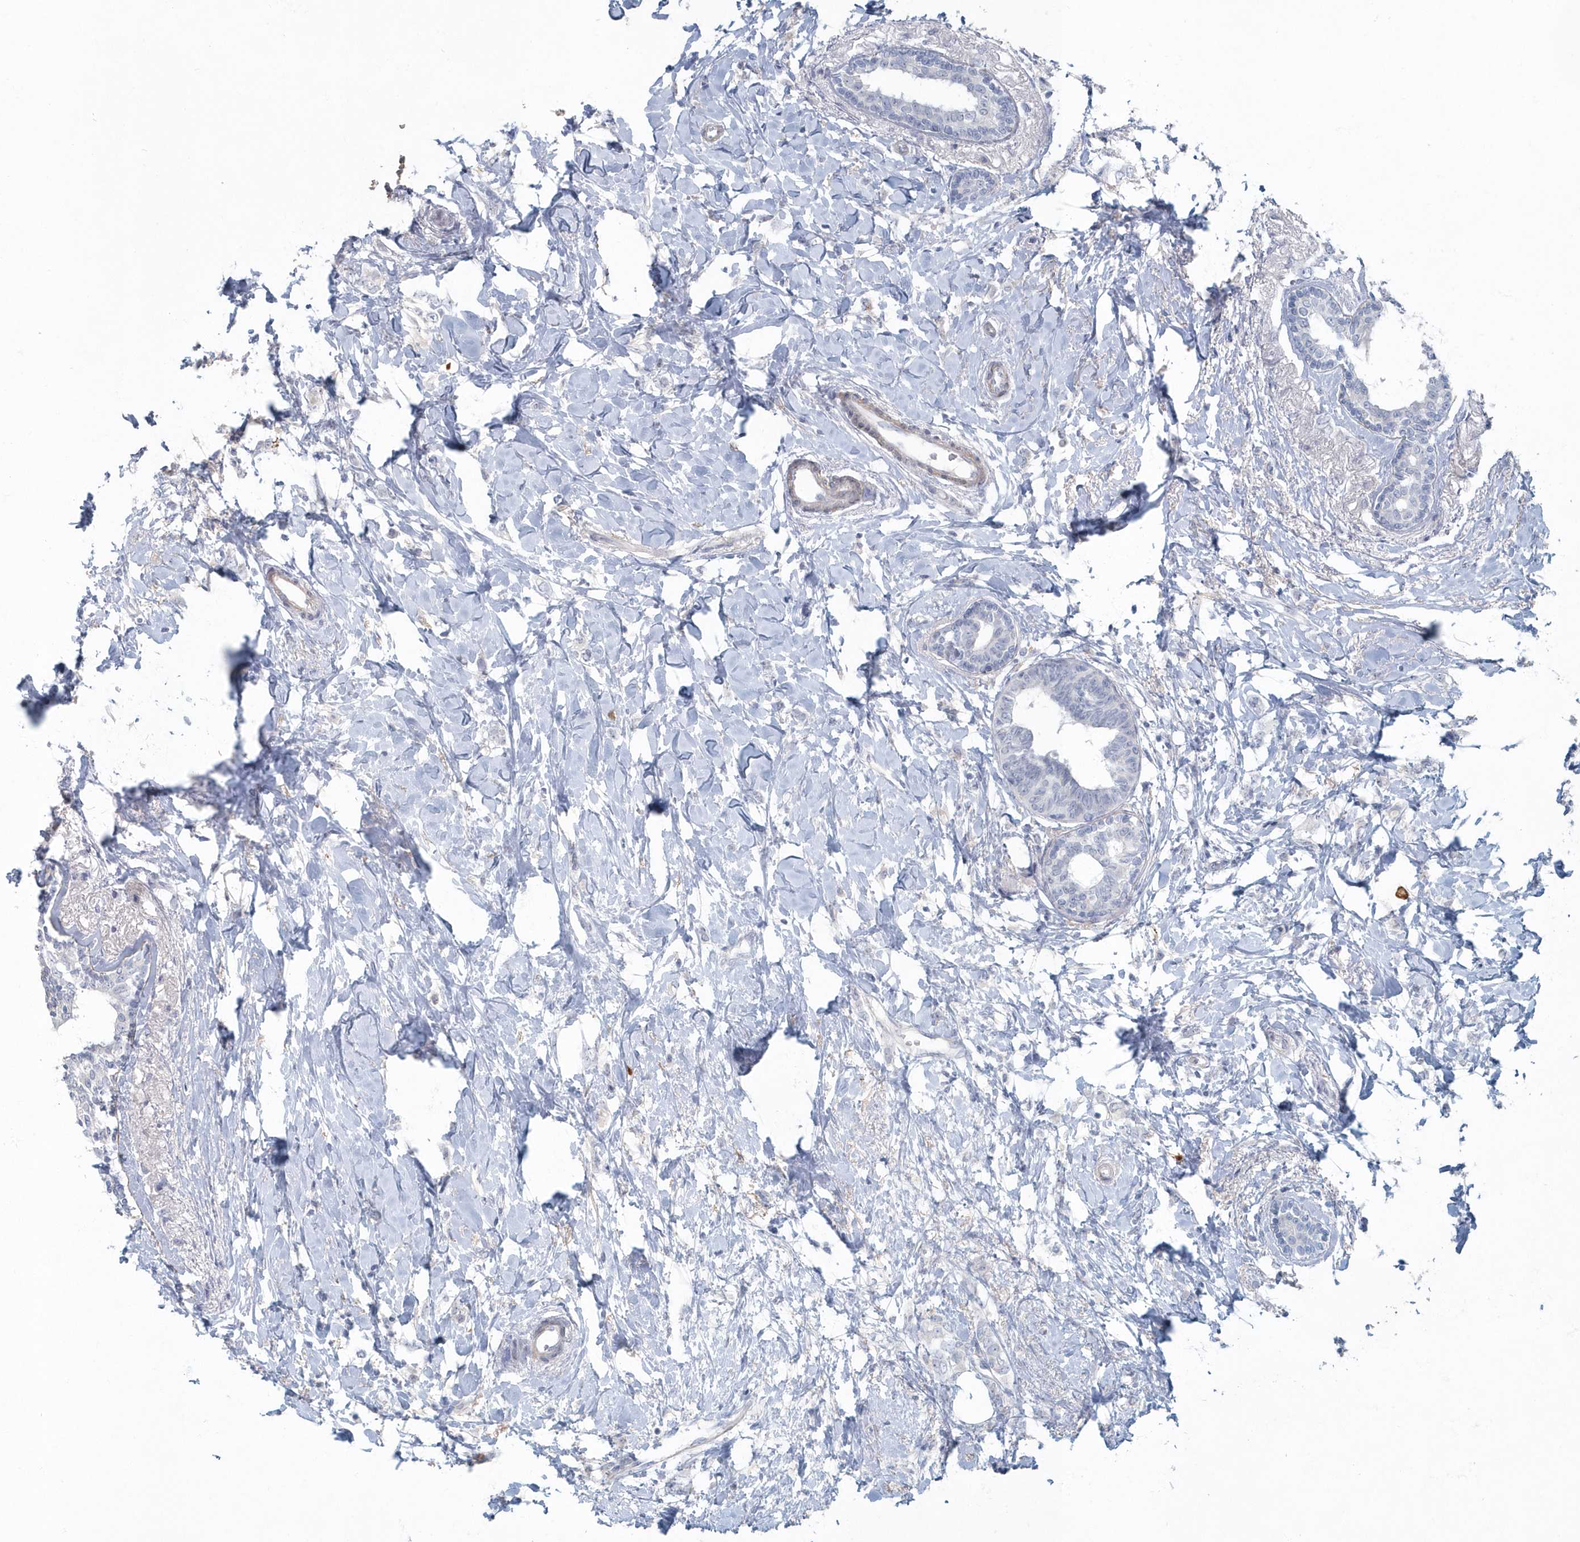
{"staining": {"intensity": "negative", "quantity": "none", "location": "none"}, "tissue": "breast cancer", "cell_type": "Tumor cells", "image_type": "cancer", "snomed": [{"axis": "morphology", "description": "Normal tissue, NOS"}, {"axis": "morphology", "description": "Lobular carcinoma"}, {"axis": "topography", "description": "Breast"}], "caption": "Tumor cells show no significant positivity in breast lobular carcinoma. (DAB (3,3'-diaminobenzidine) immunohistochemistry visualized using brightfield microscopy, high magnification).", "gene": "MYOT", "patient": {"sex": "female", "age": 47}}